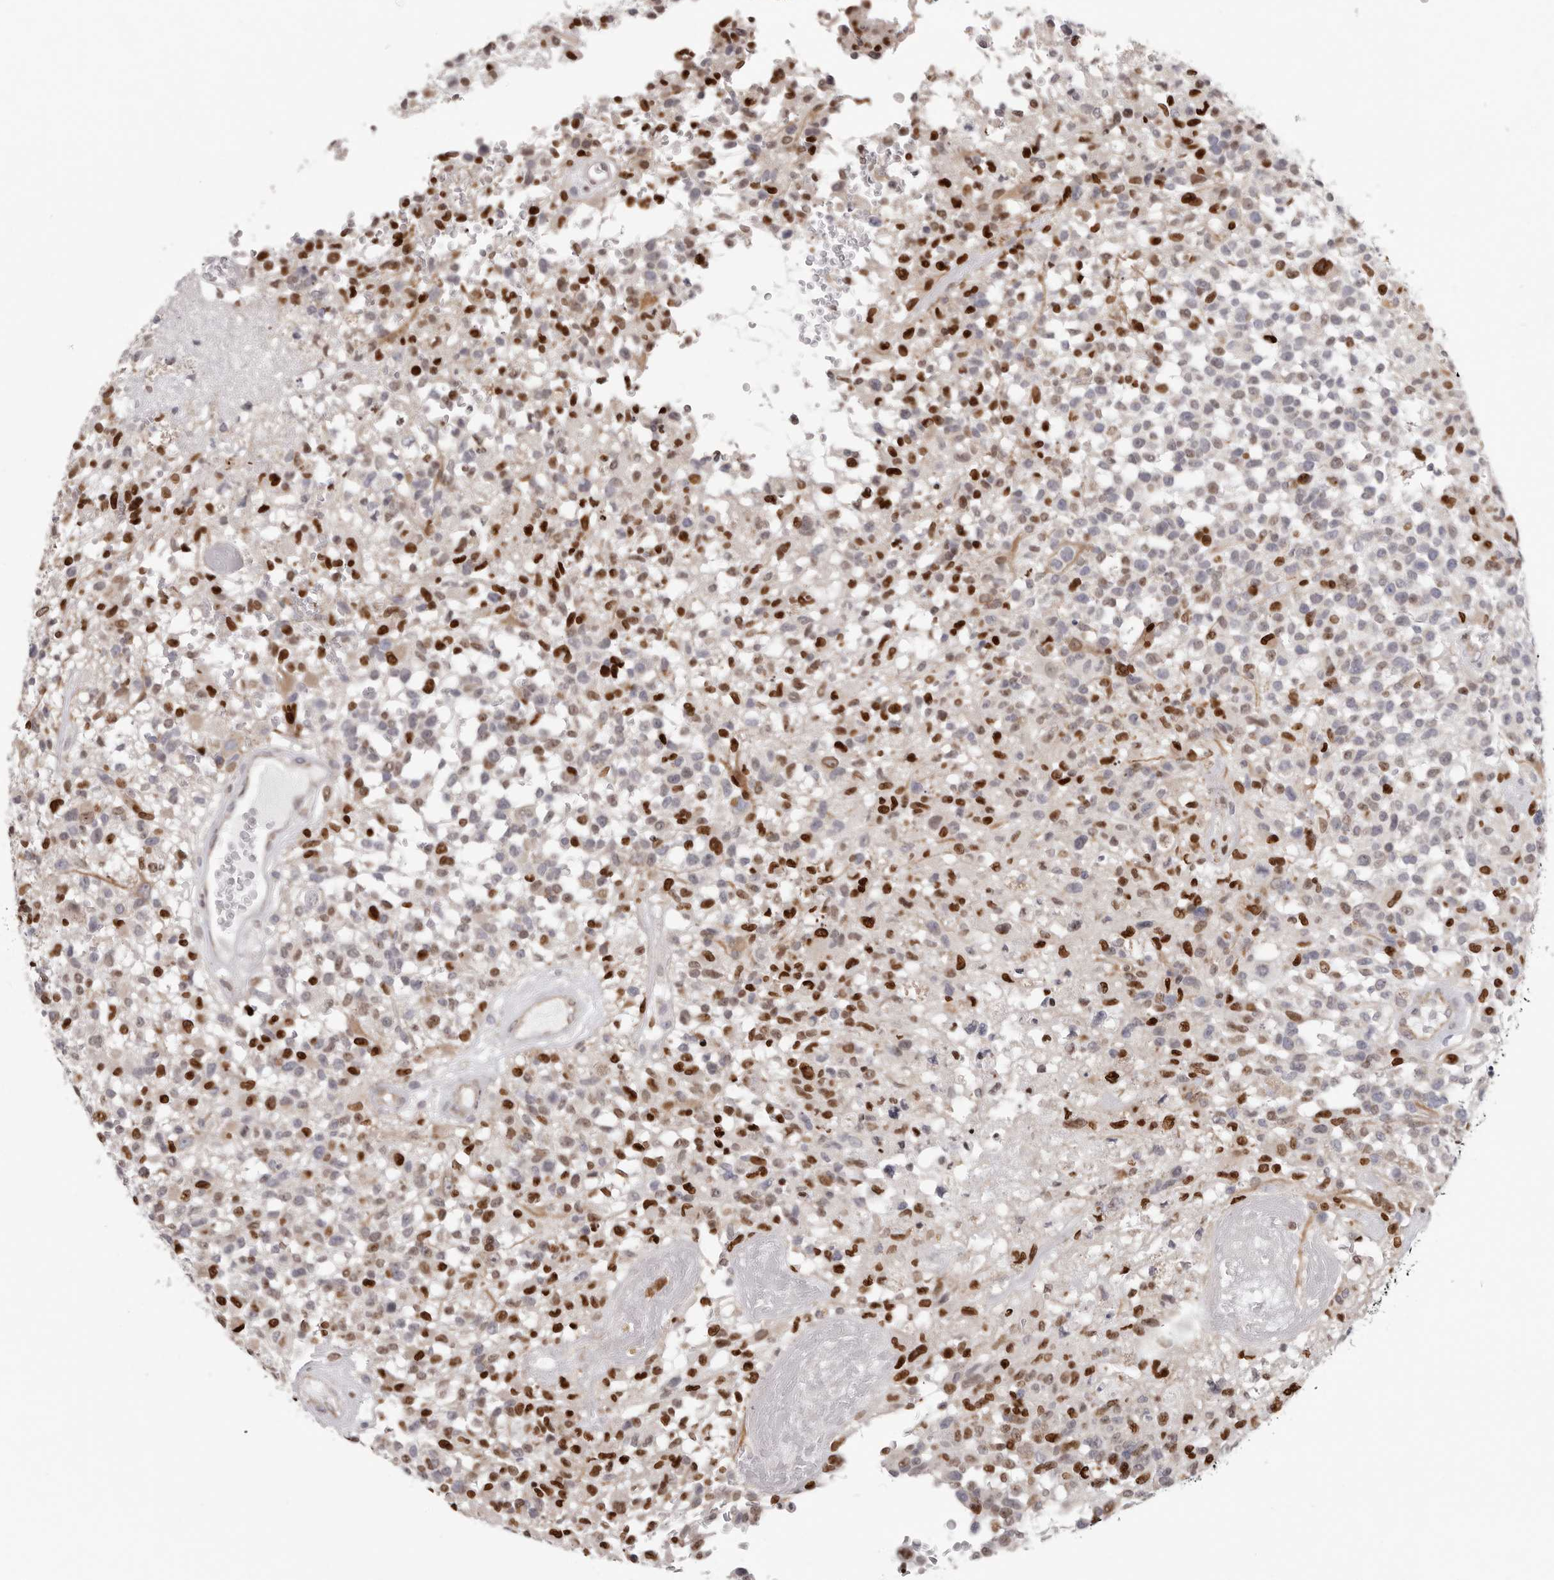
{"staining": {"intensity": "strong", "quantity": "25%-75%", "location": "nuclear"}, "tissue": "glioma", "cell_type": "Tumor cells", "image_type": "cancer", "snomed": [{"axis": "morphology", "description": "Glioma, malignant, High grade"}, {"axis": "morphology", "description": "Glioblastoma, NOS"}, {"axis": "topography", "description": "Brain"}], "caption": "Glioma tissue reveals strong nuclear staining in about 25%-75% of tumor cells, visualized by immunohistochemistry.", "gene": "SRP19", "patient": {"sex": "male", "age": 60}}